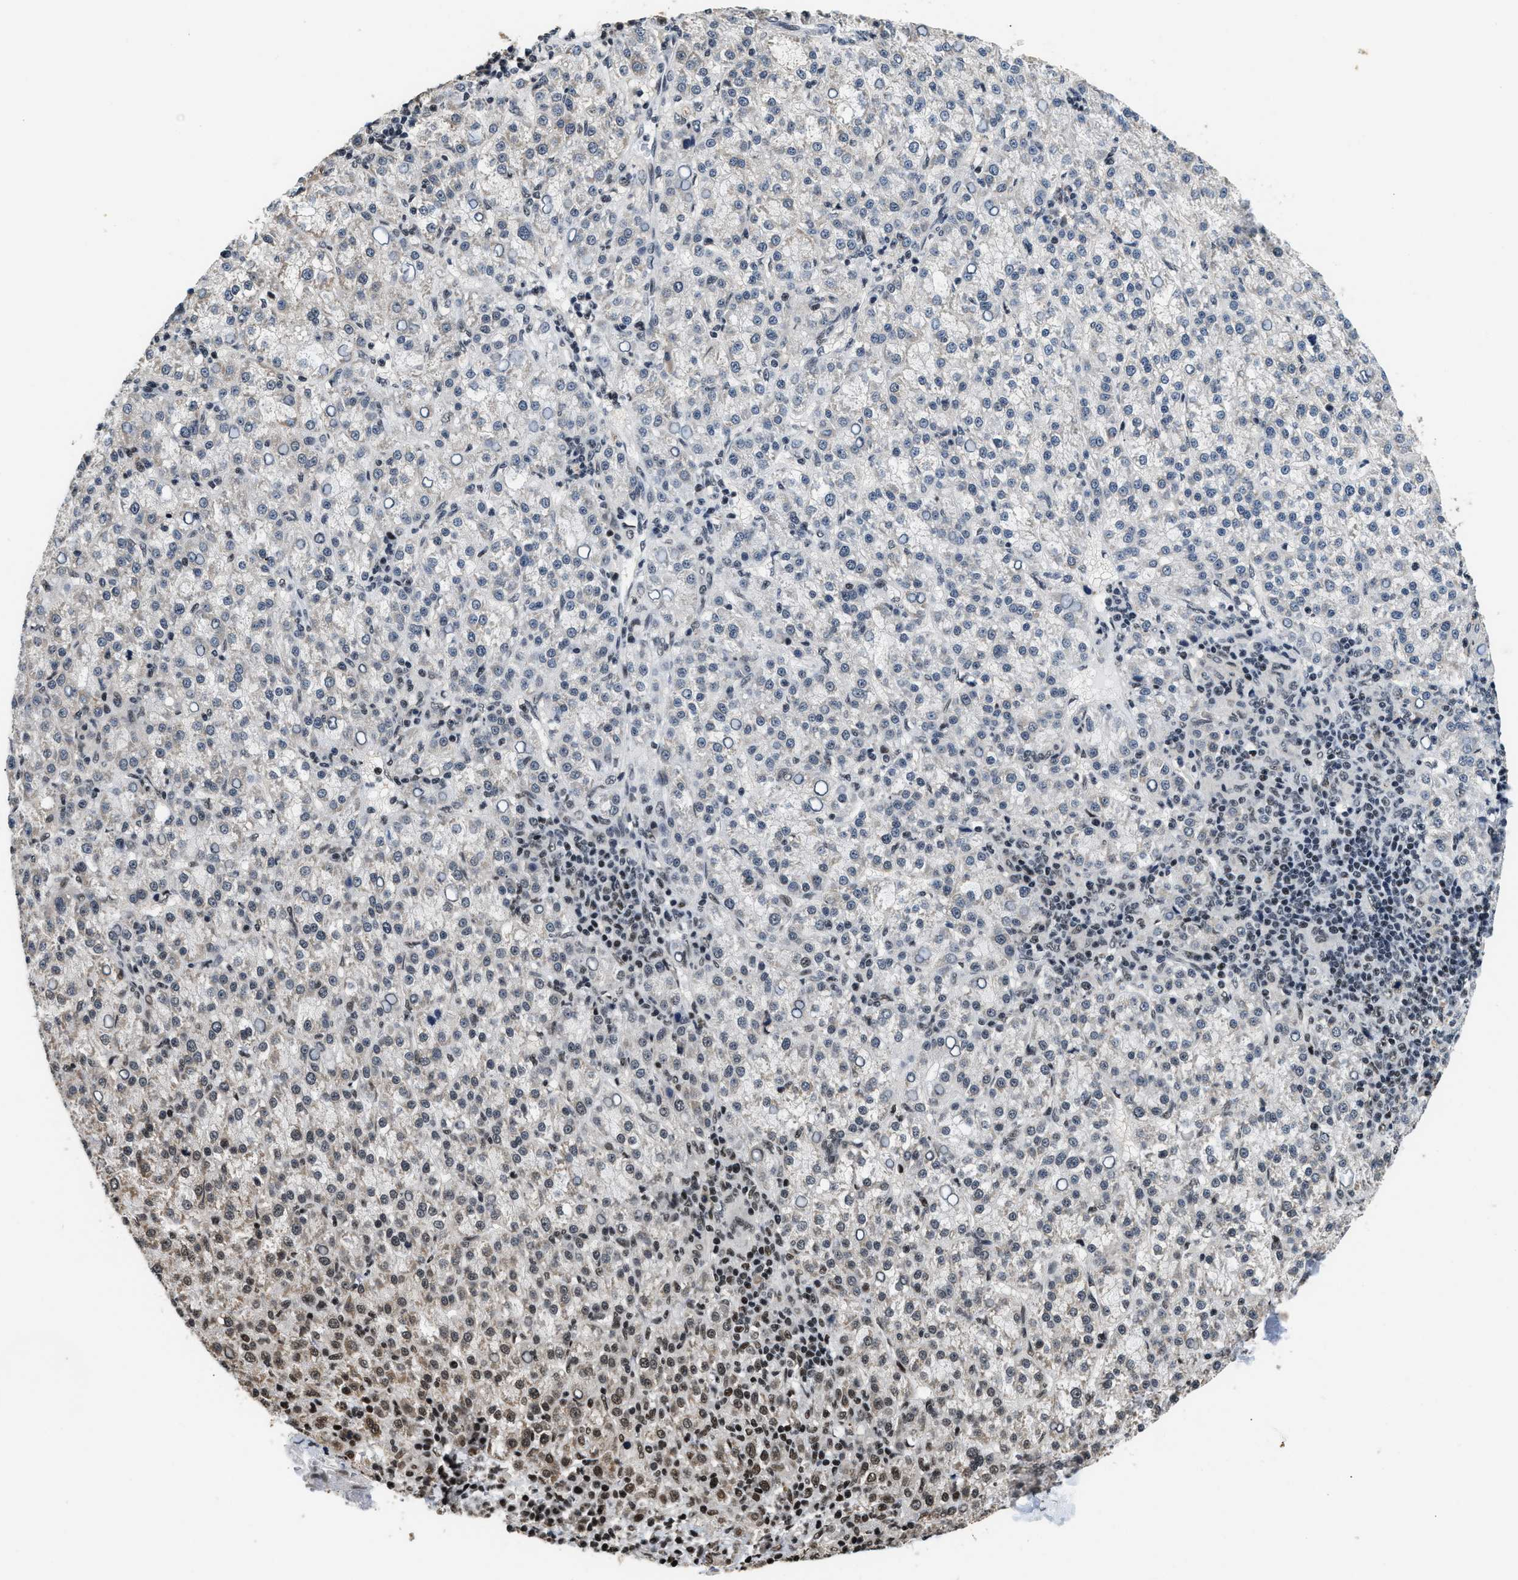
{"staining": {"intensity": "moderate", "quantity": "<25%", "location": "cytoplasmic/membranous,nuclear"}, "tissue": "liver cancer", "cell_type": "Tumor cells", "image_type": "cancer", "snomed": [{"axis": "morphology", "description": "Carcinoma, Hepatocellular, NOS"}, {"axis": "topography", "description": "Liver"}], "caption": "An image of human hepatocellular carcinoma (liver) stained for a protein shows moderate cytoplasmic/membranous and nuclear brown staining in tumor cells.", "gene": "RAD21", "patient": {"sex": "female", "age": 58}}